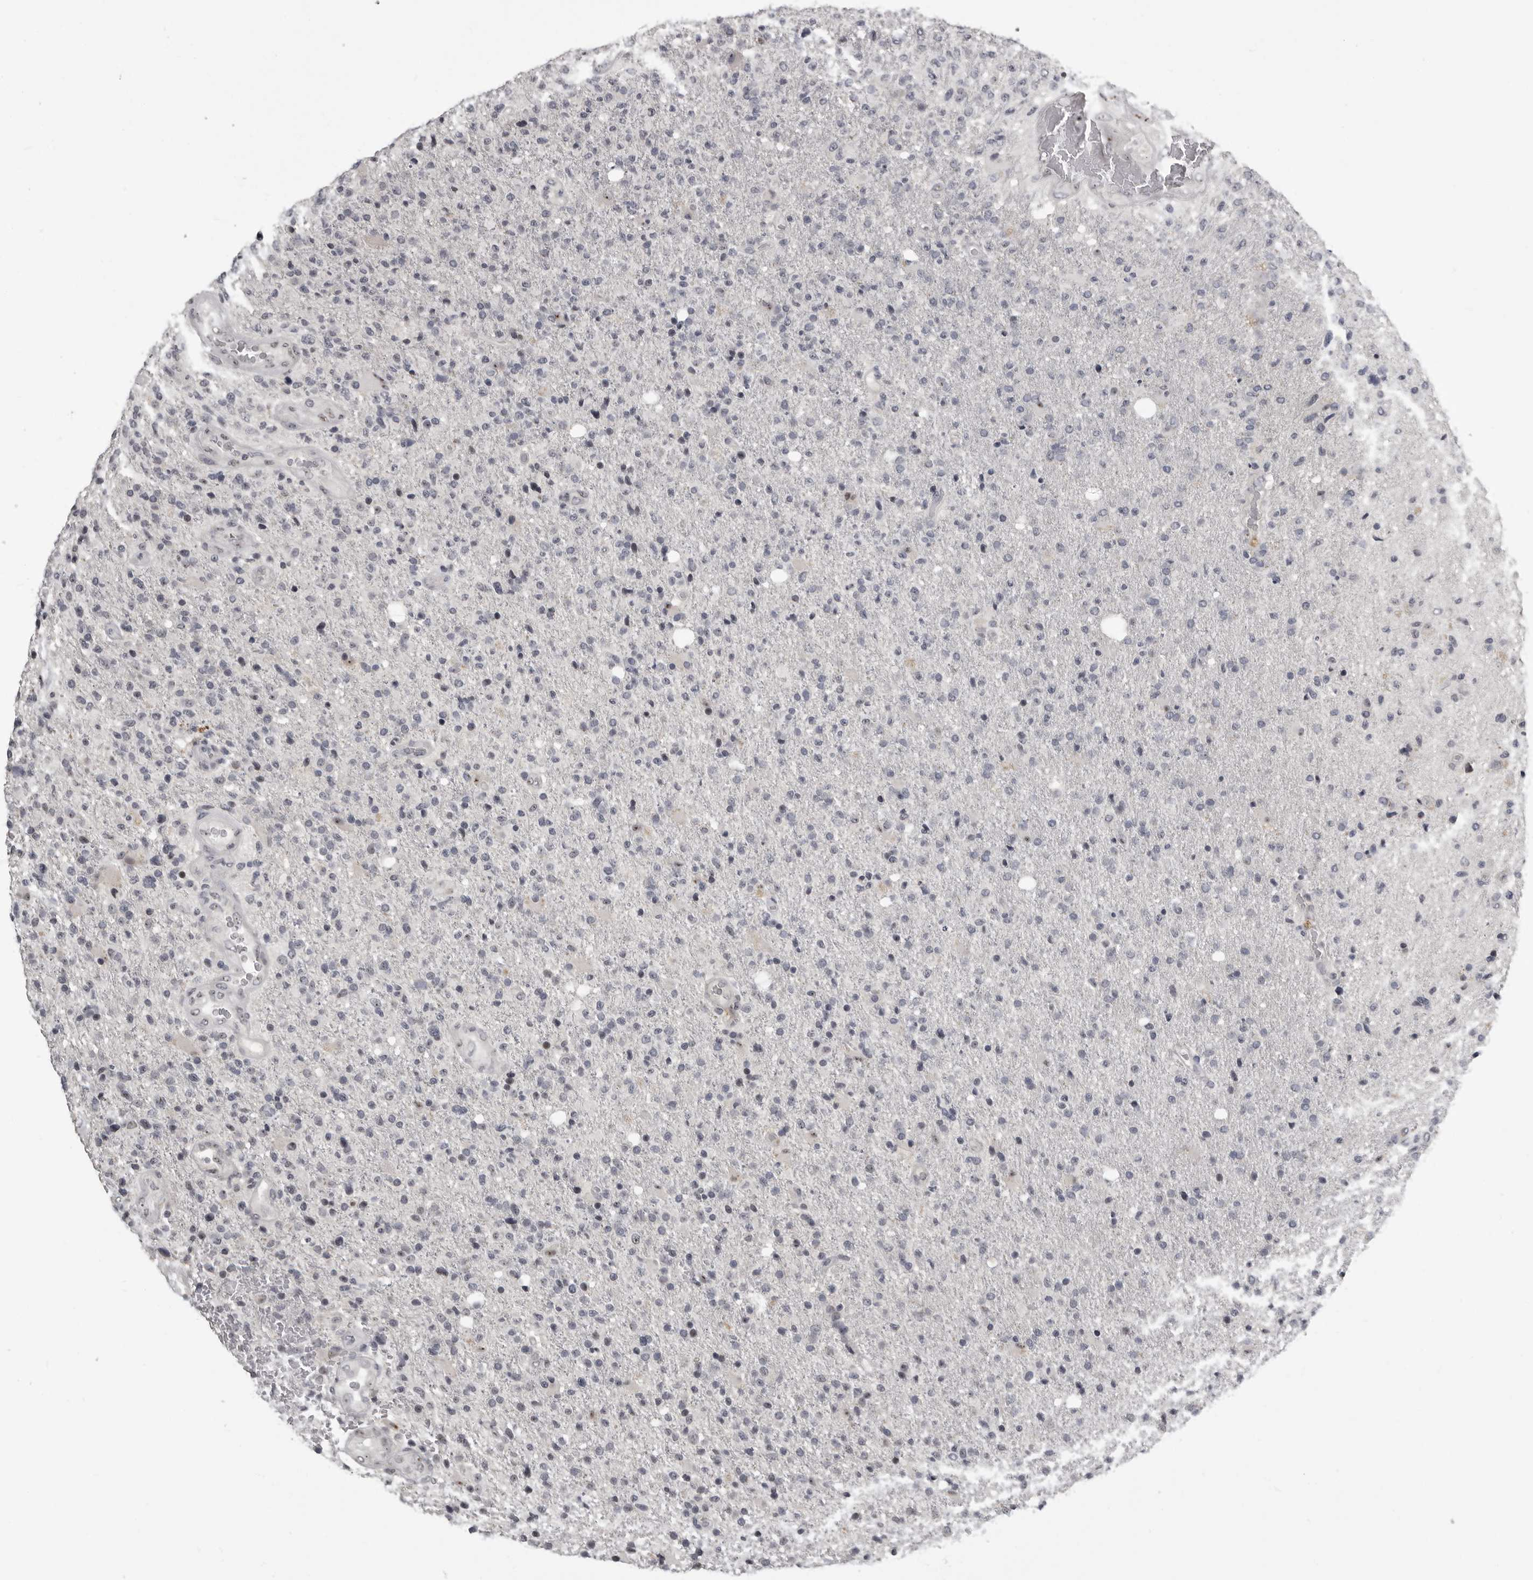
{"staining": {"intensity": "negative", "quantity": "none", "location": "none"}, "tissue": "glioma", "cell_type": "Tumor cells", "image_type": "cancer", "snomed": [{"axis": "morphology", "description": "Glioma, malignant, High grade"}, {"axis": "topography", "description": "Brain"}], "caption": "An IHC histopathology image of high-grade glioma (malignant) is shown. There is no staining in tumor cells of high-grade glioma (malignant). (Immunohistochemistry, brightfield microscopy, high magnification).", "gene": "MRTO4", "patient": {"sex": "male", "age": 72}}